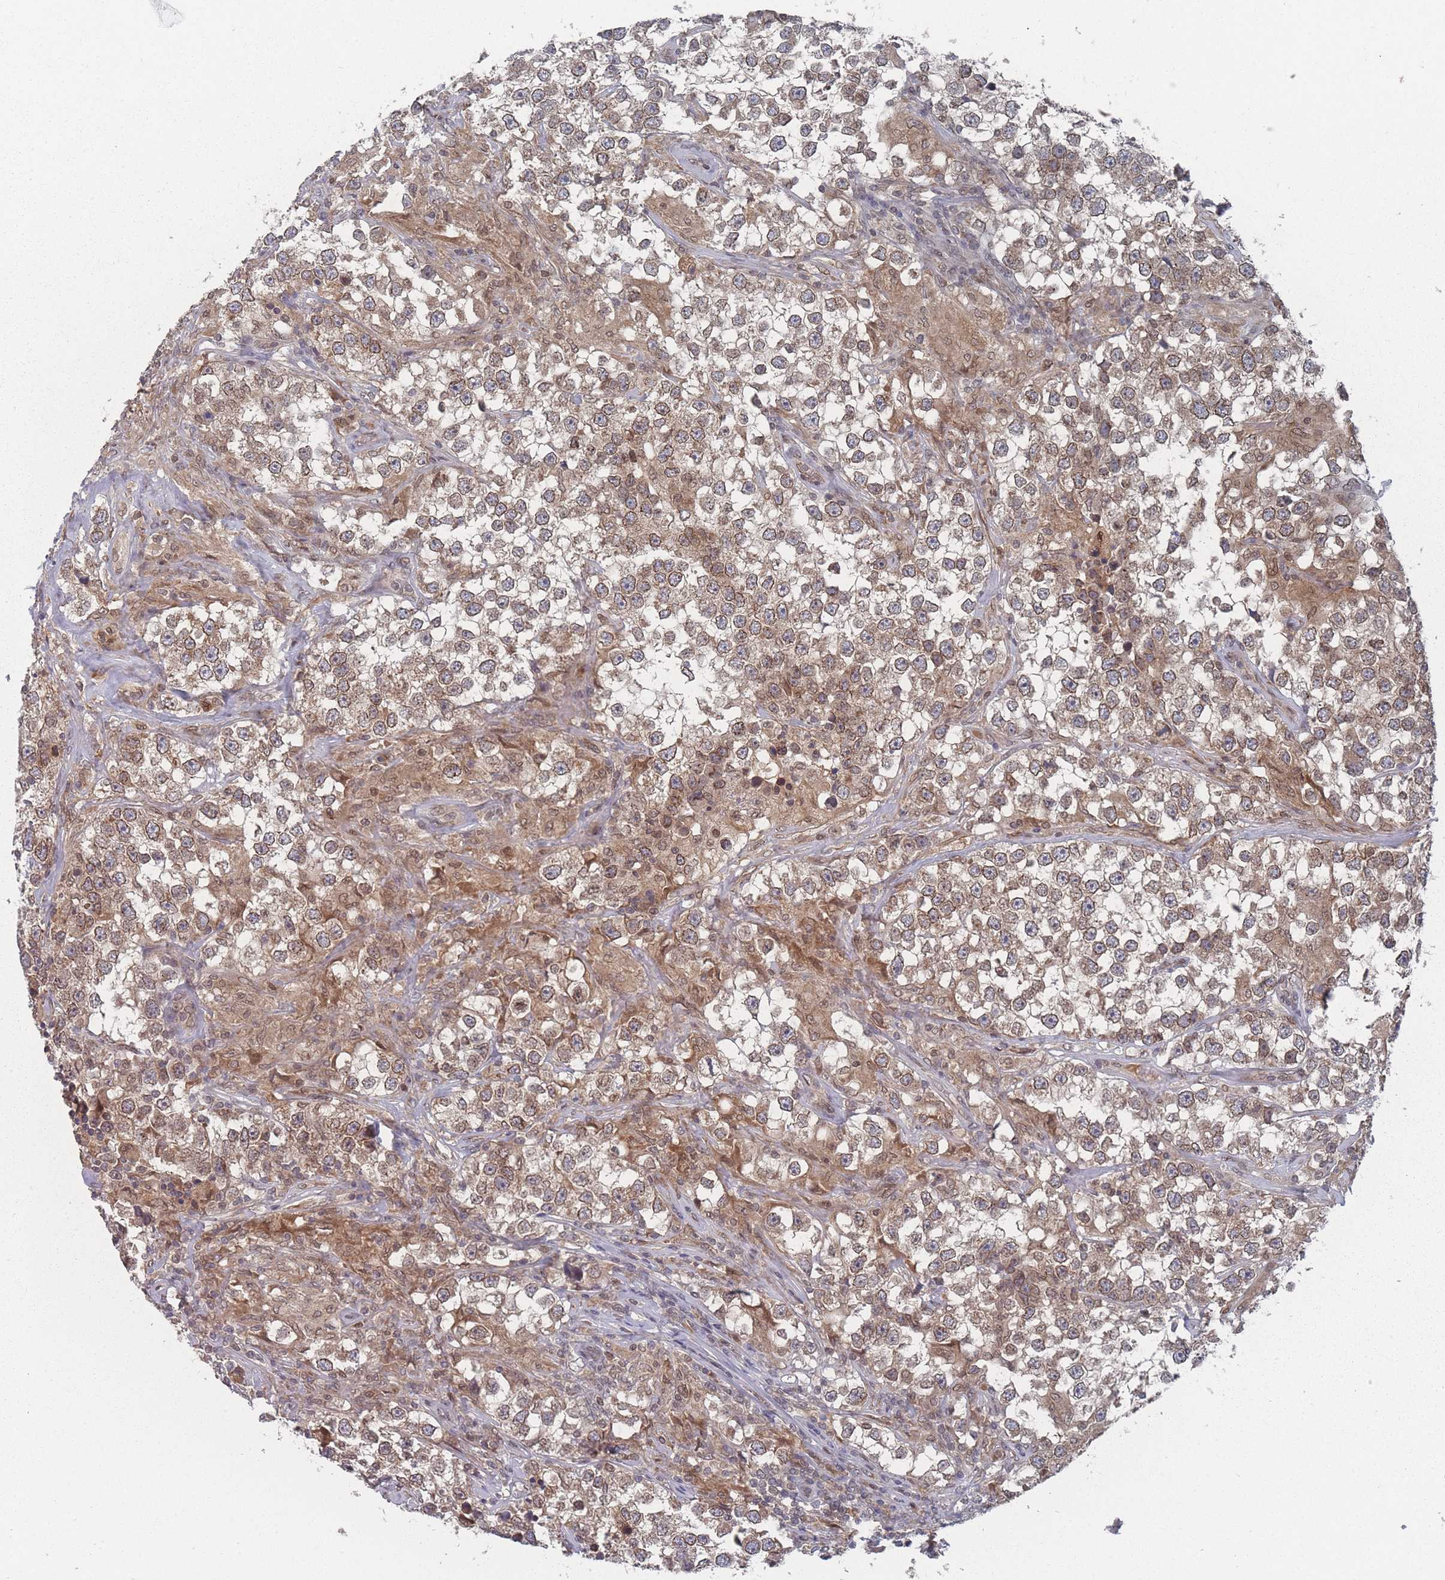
{"staining": {"intensity": "moderate", "quantity": ">75%", "location": "cytoplasmic/membranous,nuclear"}, "tissue": "testis cancer", "cell_type": "Tumor cells", "image_type": "cancer", "snomed": [{"axis": "morphology", "description": "Seminoma, NOS"}, {"axis": "topography", "description": "Testis"}], "caption": "The histopathology image displays a brown stain indicating the presence of a protein in the cytoplasmic/membranous and nuclear of tumor cells in testis cancer.", "gene": "TBC1D25", "patient": {"sex": "male", "age": 46}}